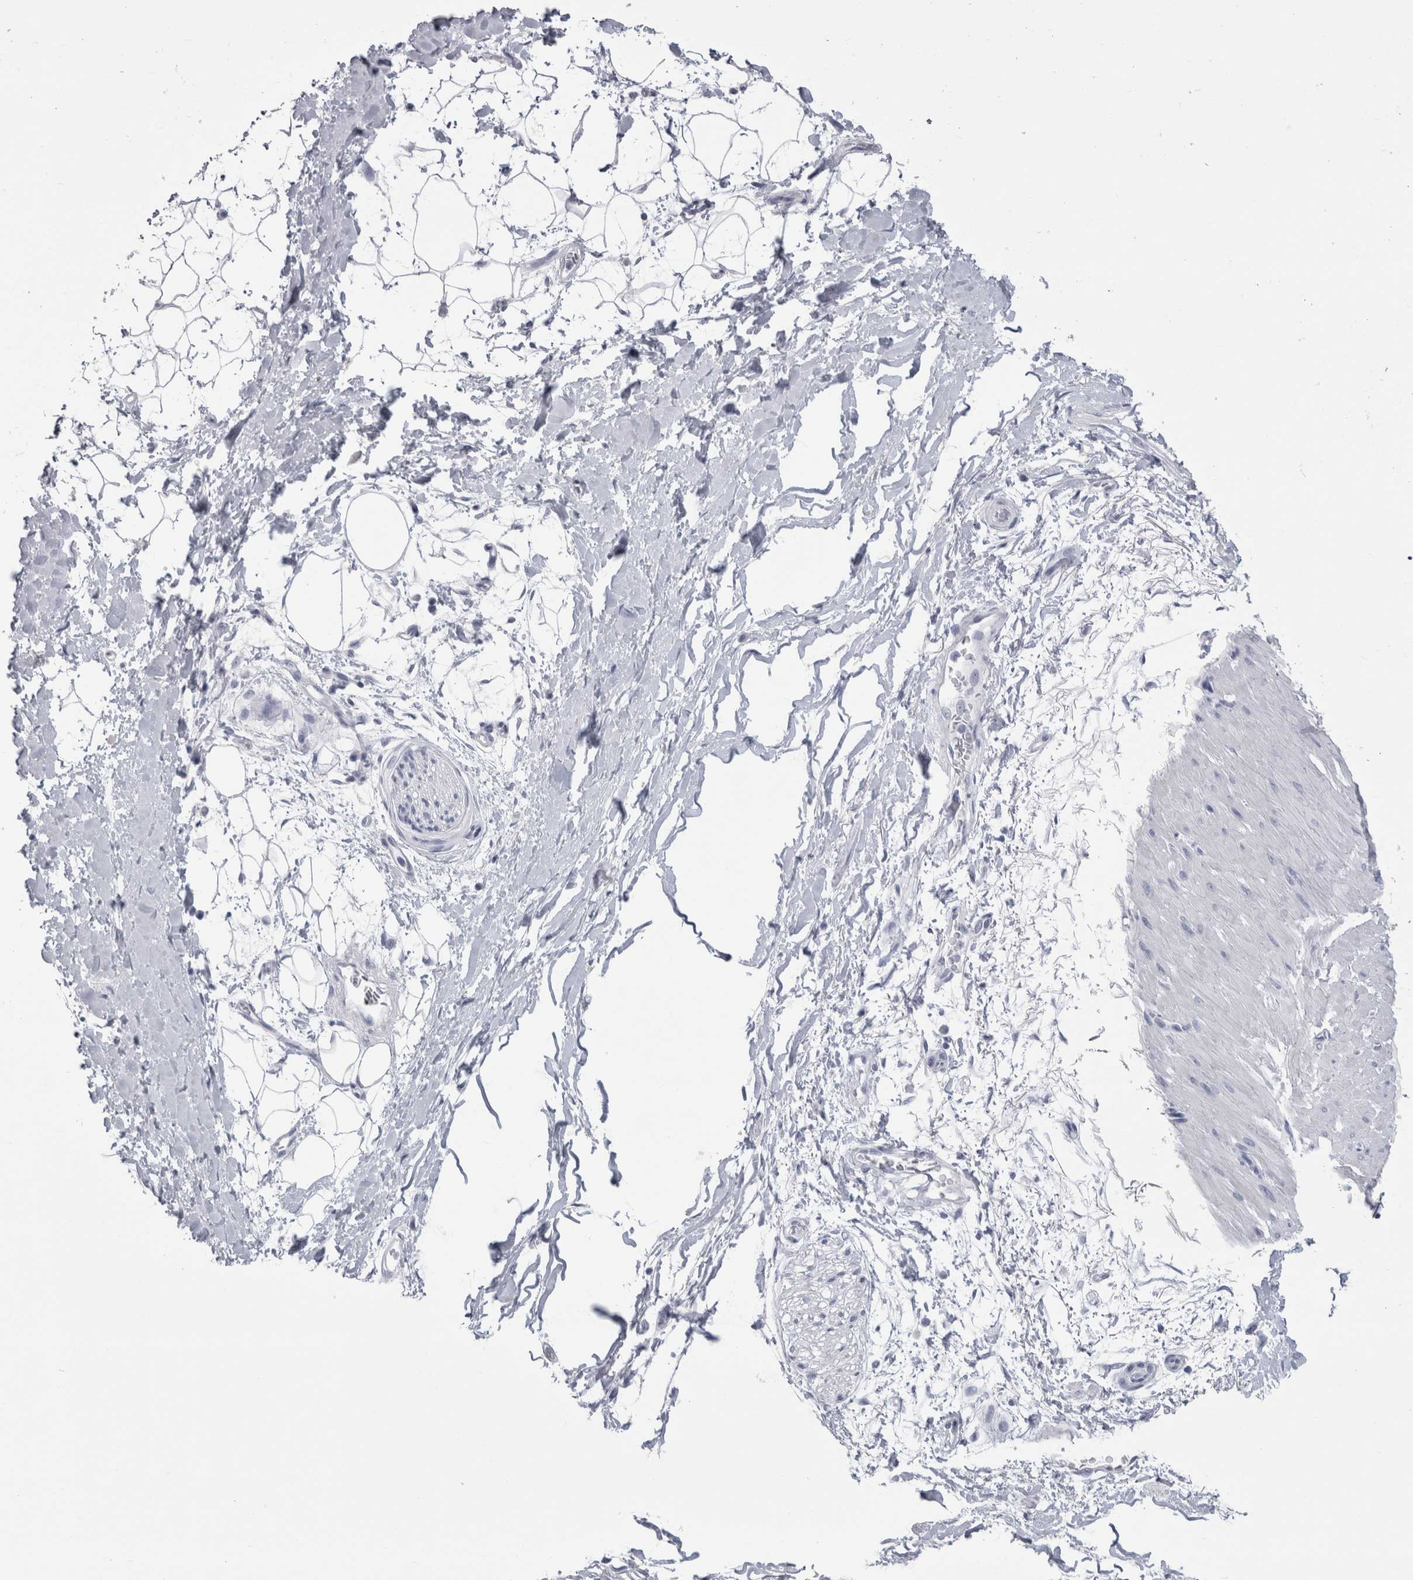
{"staining": {"intensity": "negative", "quantity": "none", "location": "none"}, "tissue": "adipose tissue", "cell_type": "Adipocytes", "image_type": "normal", "snomed": [{"axis": "morphology", "description": "Normal tissue, NOS"}, {"axis": "topography", "description": "Soft tissue"}], "caption": "Image shows no significant protein staining in adipocytes of normal adipose tissue.", "gene": "PTH", "patient": {"sex": "male", "age": 72}}